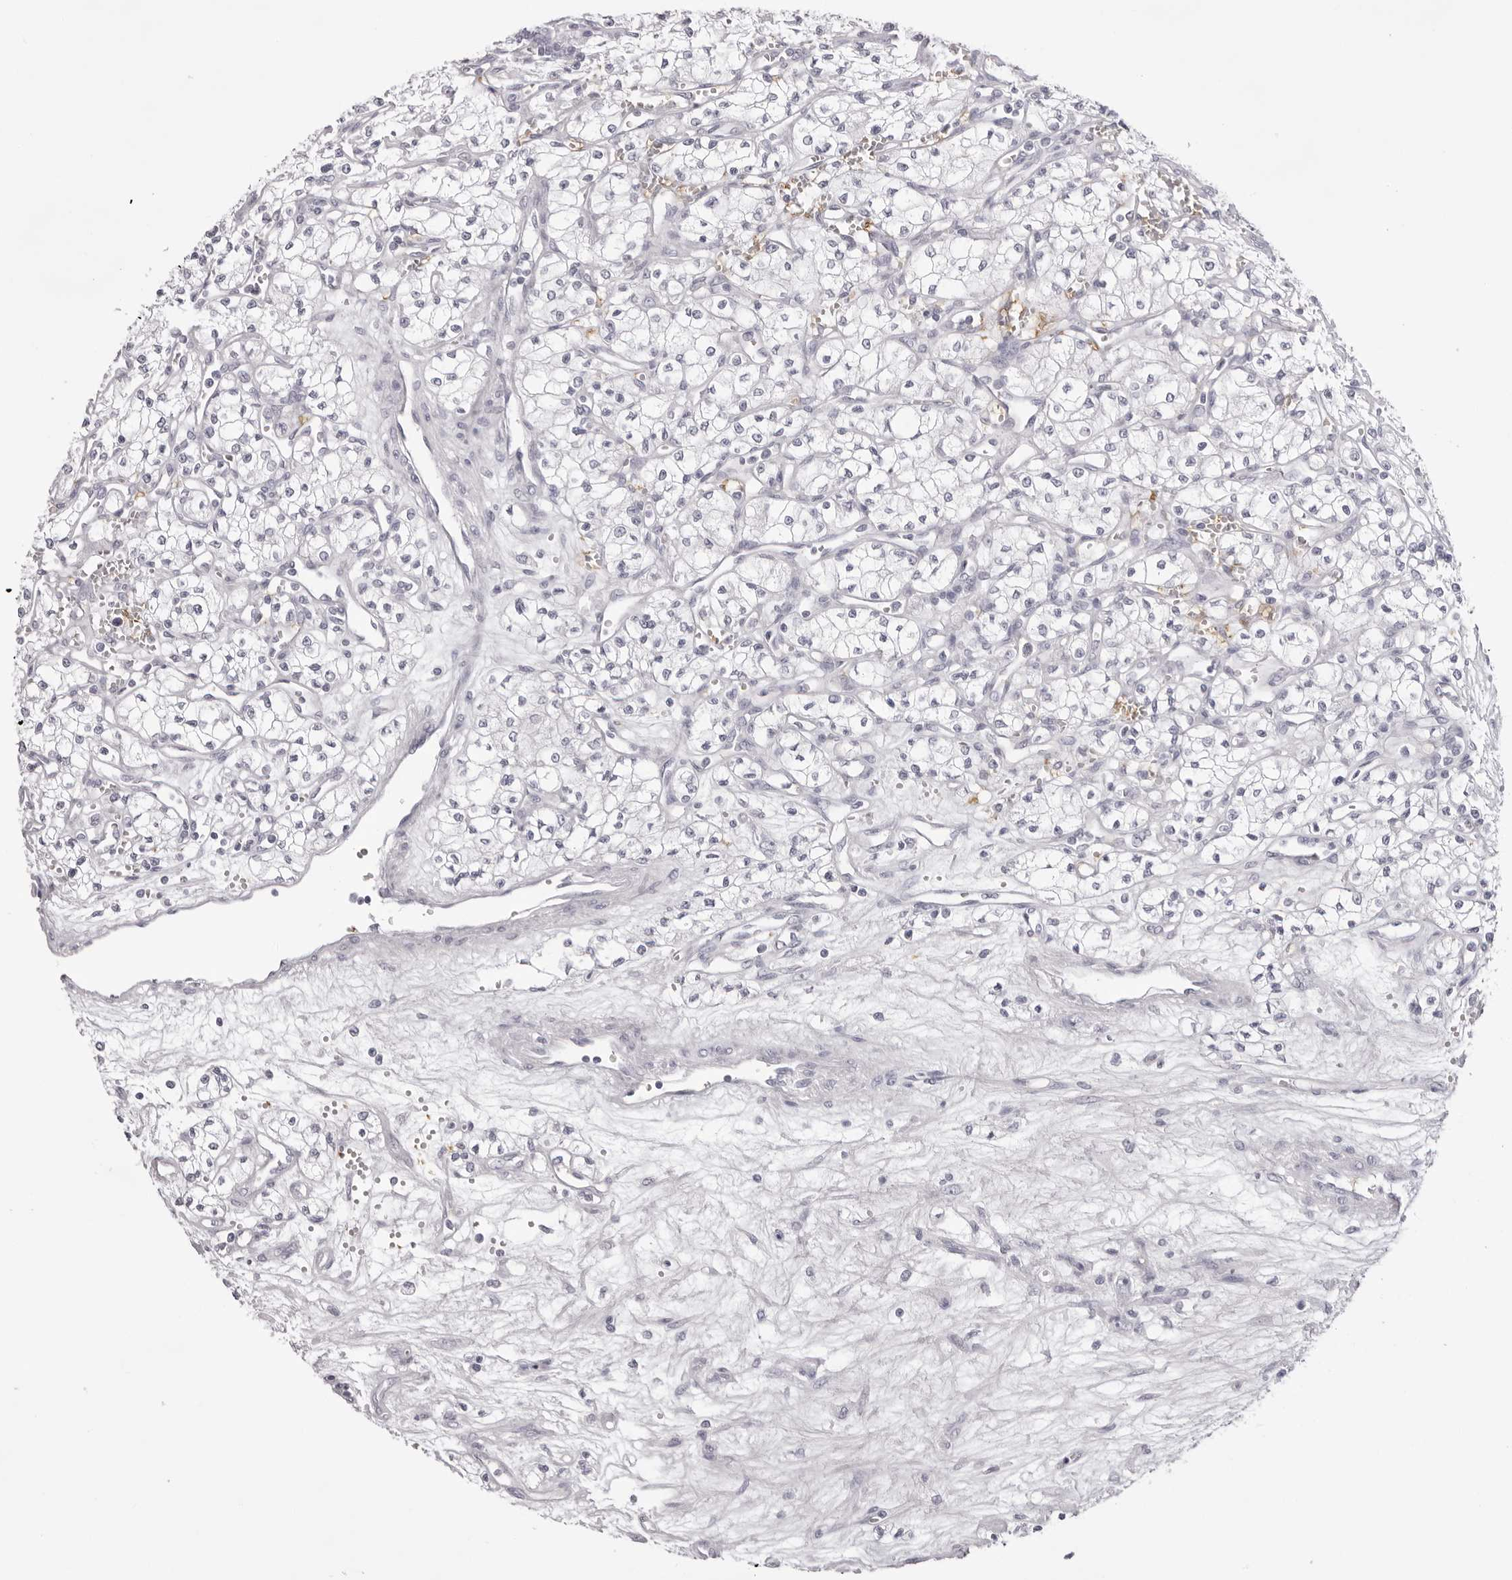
{"staining": {"intensity": "negative", "quantity": "none", "location": "none"}, "tissue": "renal cancer", "cell_type": "Tumor cells", "image_type": "cancer", "snomed": [{"axis": "morphology", "description": "Adenocarcinoma, NOS"}, {"axis": "topography", "description": "Kidney"}], "caption": "Protein analysis of renal cancer exhibits no significant positivity in tumor cells.", "gene": "SPTA1", "patient": {"sex": "male", "age": 59}}